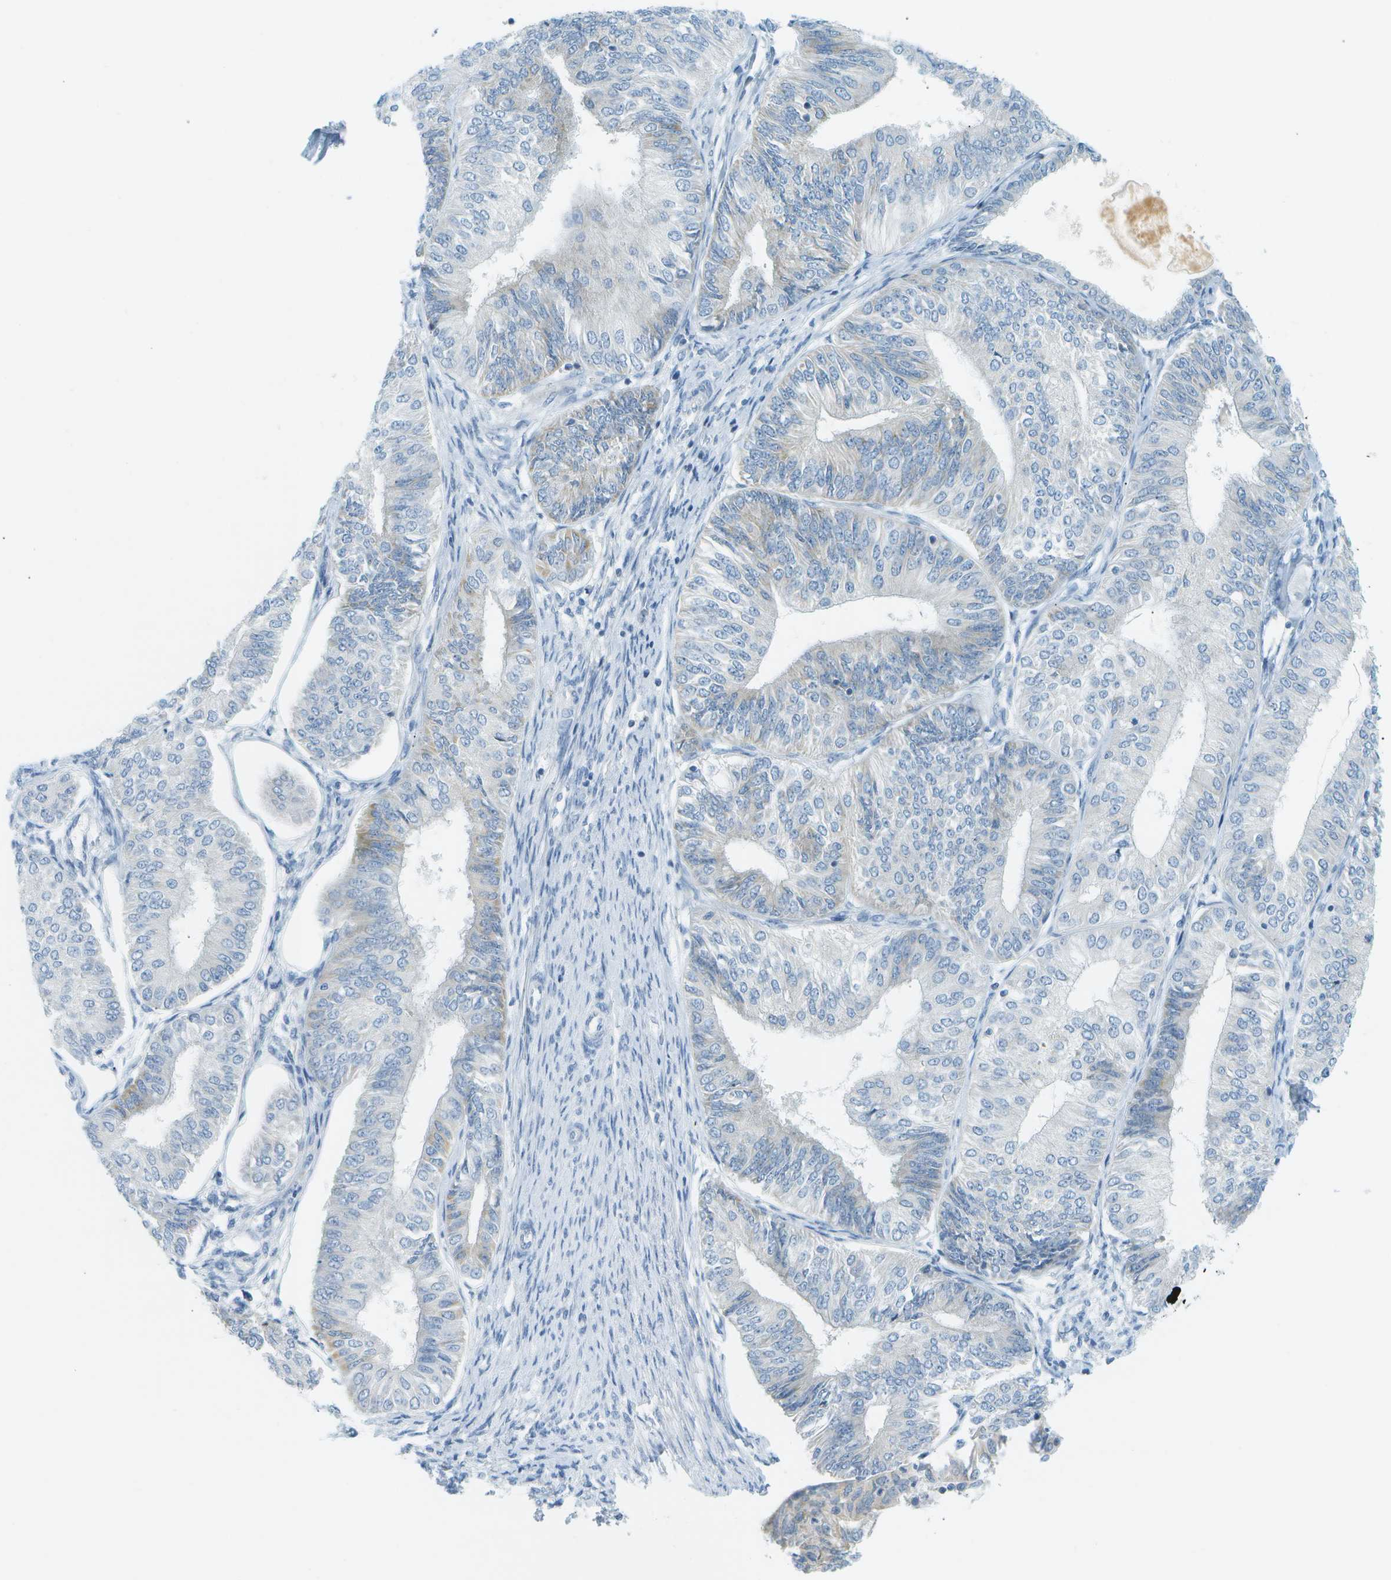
{"staining": {"intensity": "negative", "quantity": "none", "location": "none"}, "tissue": "endometrial cancer", "cell_type": "Tumor cells", "image_type": "cancer", "snomed": [{"axis": "morphology", "description": "Adenocarcinoma, NOS"}, {"axis": "topography", "description": "Endometrium"}], "caption": "IHC of endometrial cancer shows no expression in tumor cells.", "gene": "SMYD5", "patient": {"sex": "female", "age": 58}}